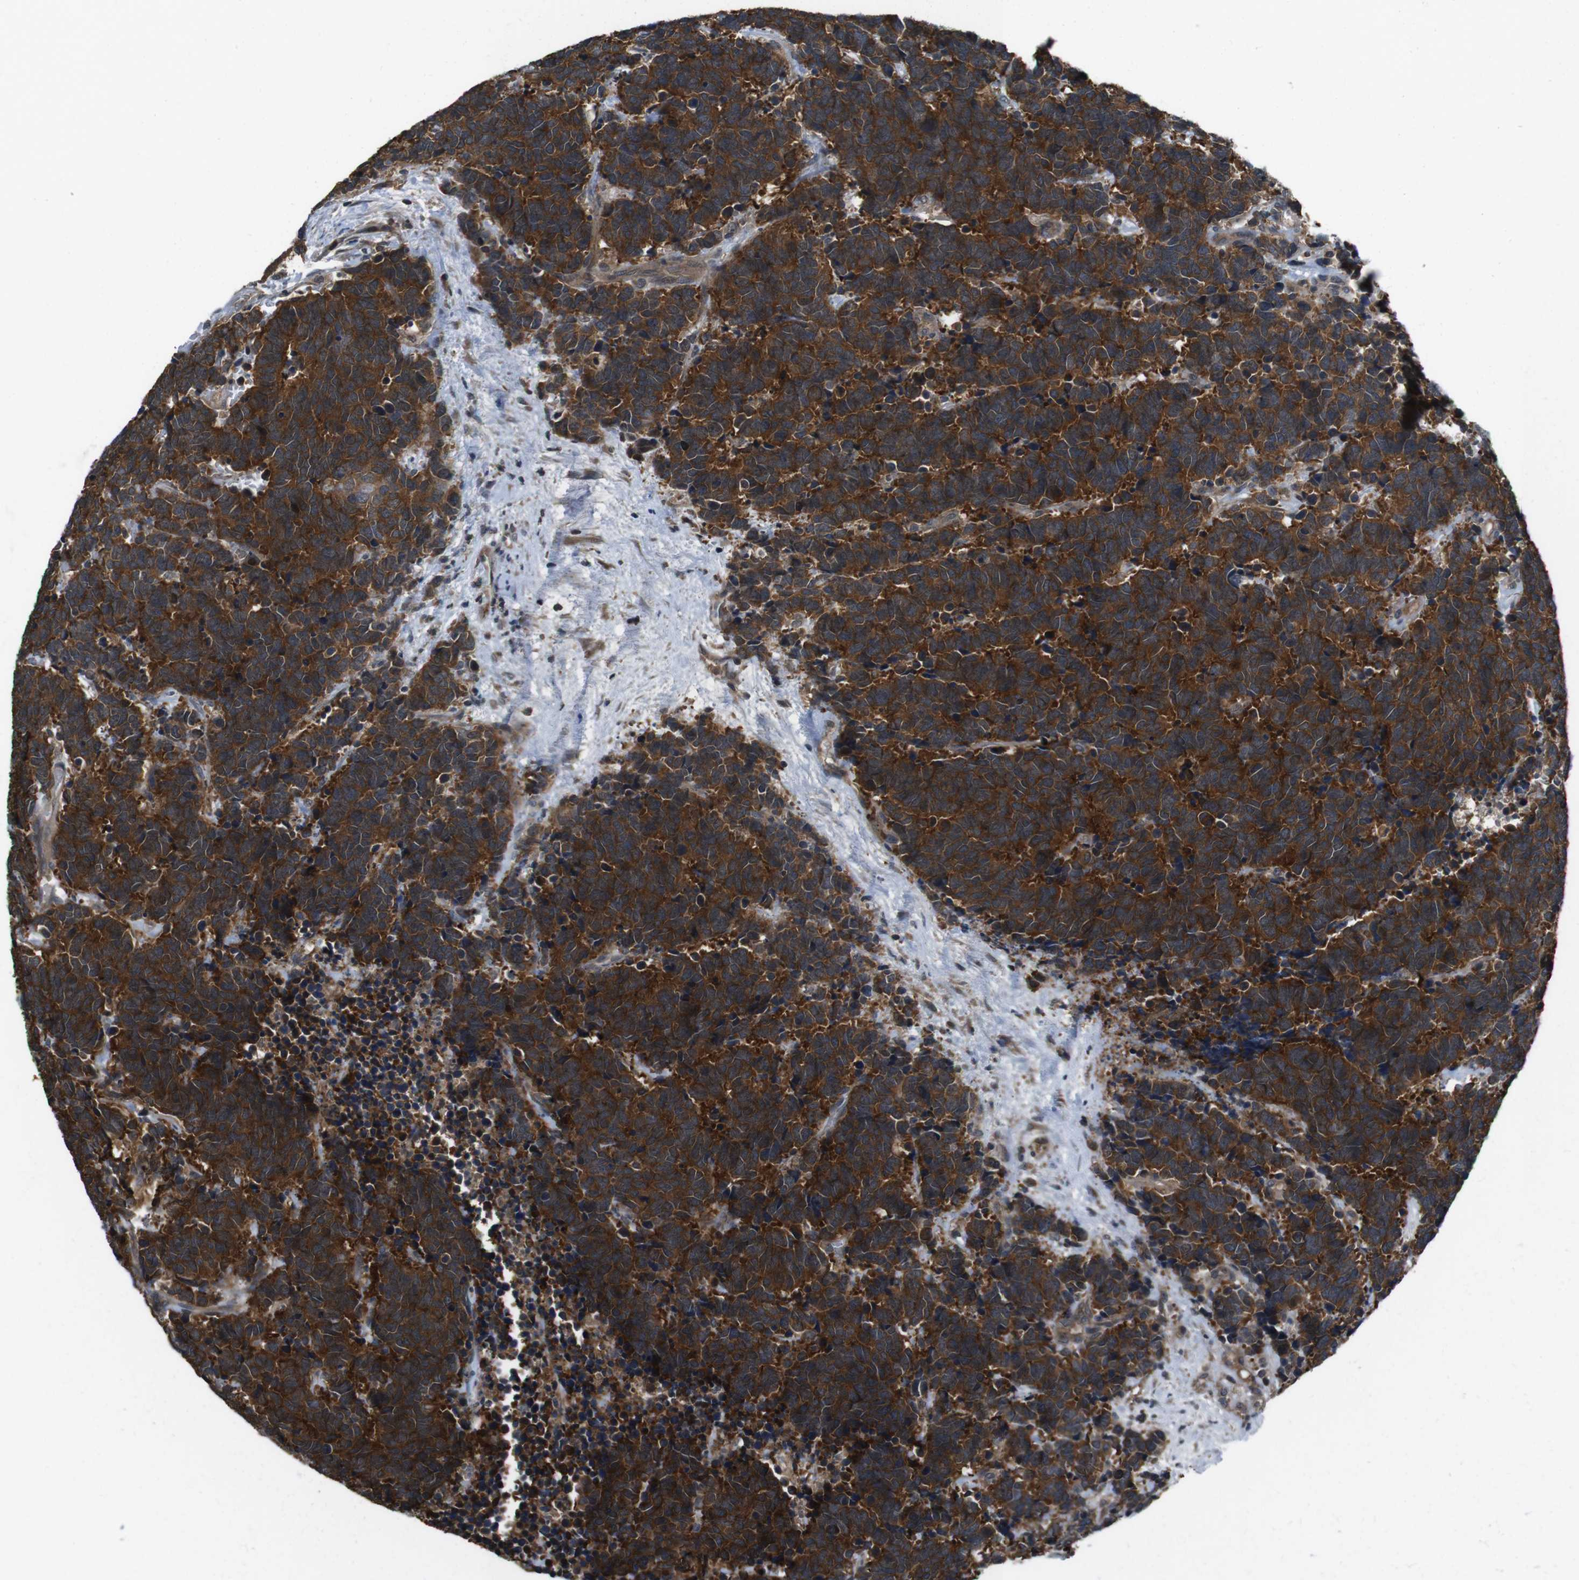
{"staining": {"intensity": "strong", "quantity": ">75%", "location": "cytoplasmic/membranous"}, "tissue": "carcinoid", "cell_type": "Tumor cells", "image_type": "cancer", "snomed": [{"axis": "morphology", "description": "Carcinoma, NOS"}, {"axis": "morphology", "description": "Carcinoid, malignant, NOS"}, {"axis": "topography", "description": "Urinary bladder"}], "caption": "A high amount of strong cytoplasmic/membranous expression is present in about >75% of tumor cells in carcinoma tissue. (Stains: DAB (3,3'-diaminobenzidine) in brown, nuclei in blue, Microscopy: brightfield microscopy at high magnification).", "gene": "SLC22A23", "patient": {"sex": "male", "age": 57}}